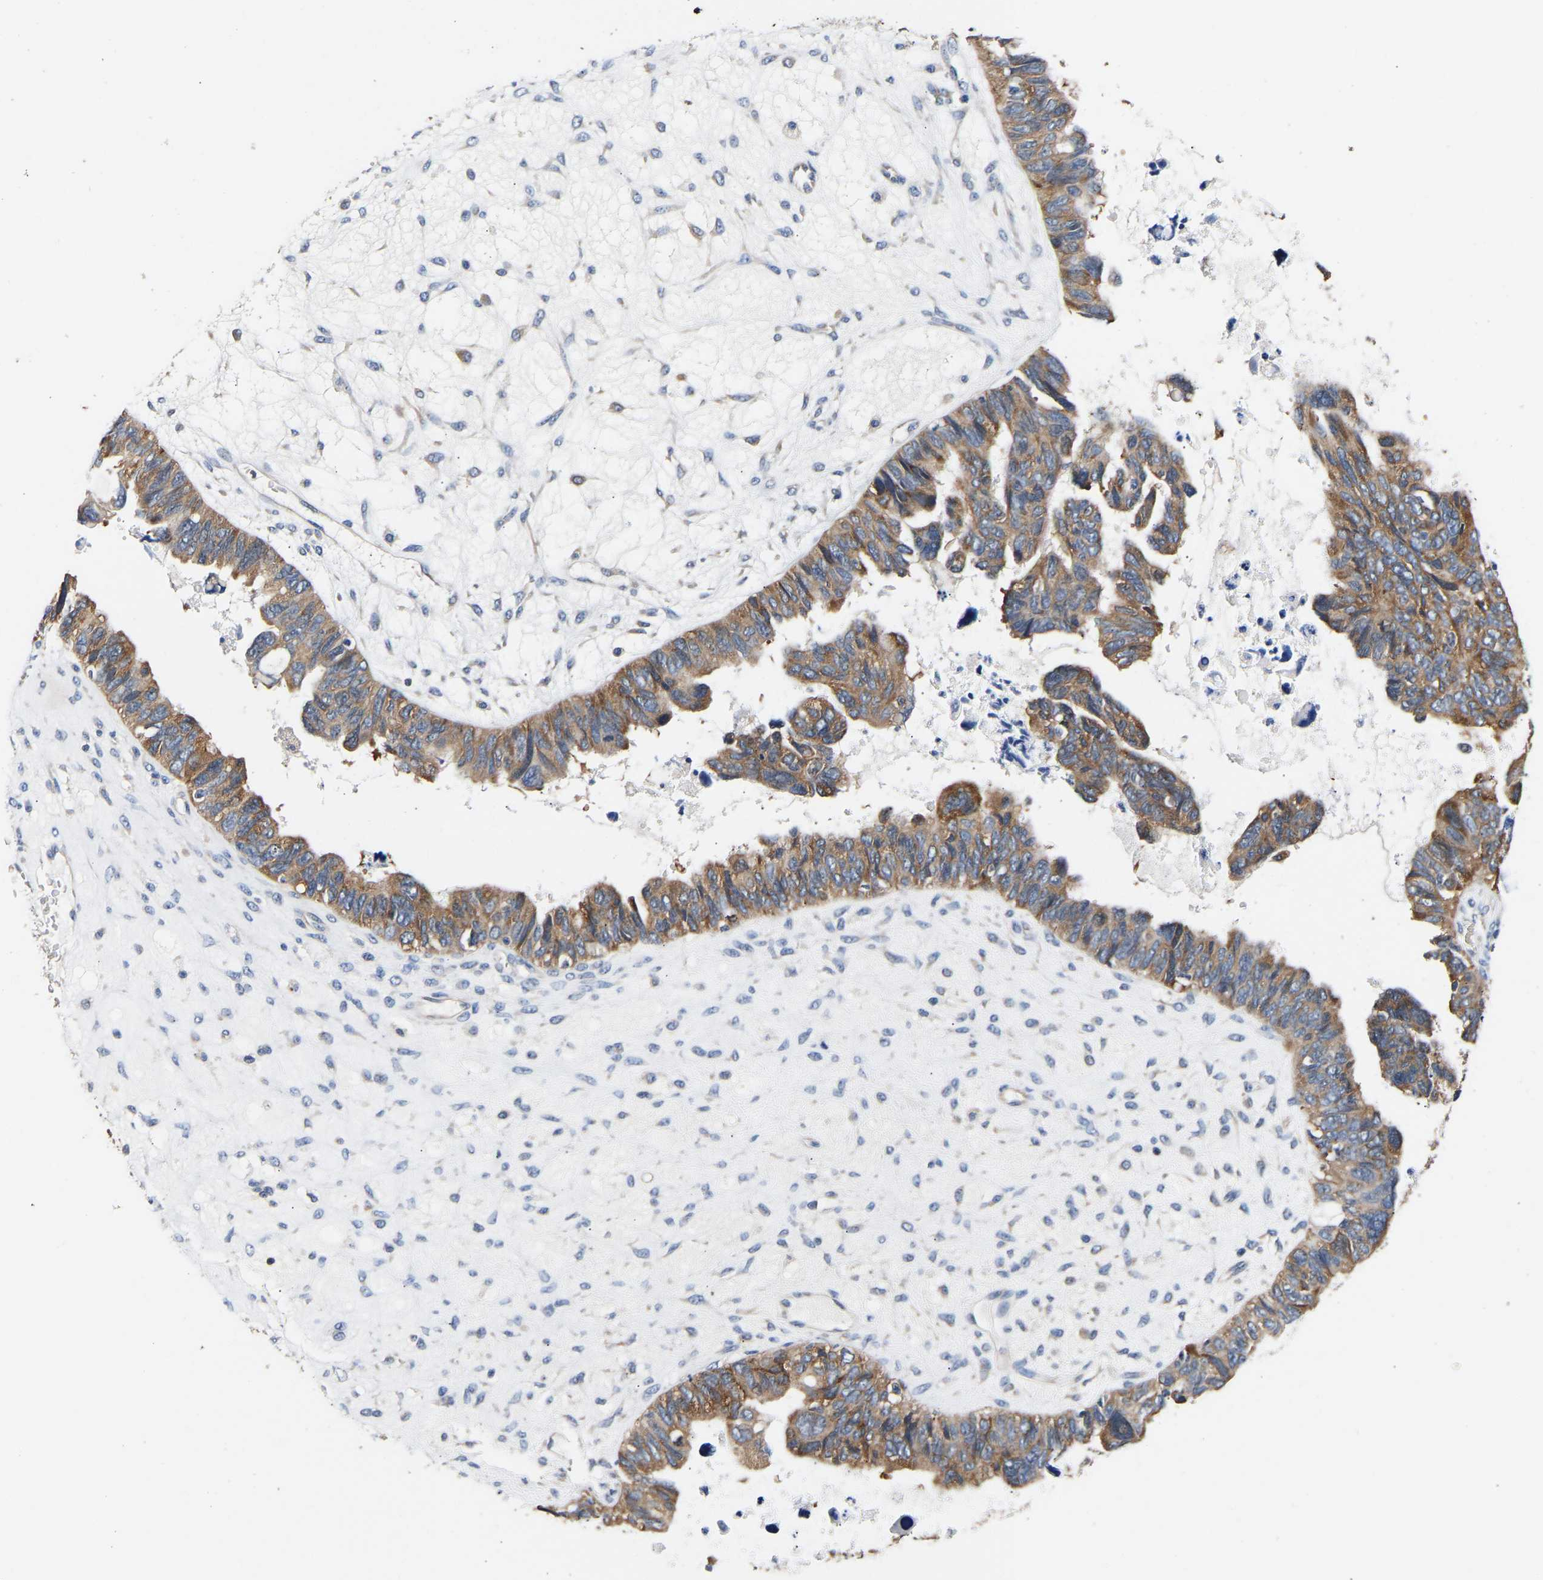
{"staining": {"intensity": "moderate", "quantity": "25%-75%", "location": "cytoplasmic/membranous"}, "tissue": "ovarian cancer", "cell_type": "Tumor cells", "image_type": "cancer", "snomed": [{"axis": "morphology", "description": "Cystadenocarcinoma, serous, NOS"}, {"axis": "topography", "description": "Ovary"}], "caption": "Brown immunohistochemical staining in ovarian cancer (serous cystadenocarcinoma) displays moderate cytoplasmic/membranous expression in approximately 25%-75% of tumor cells.", "gene": "LRBA", "patient": {"sex": "female", "age": 79}}